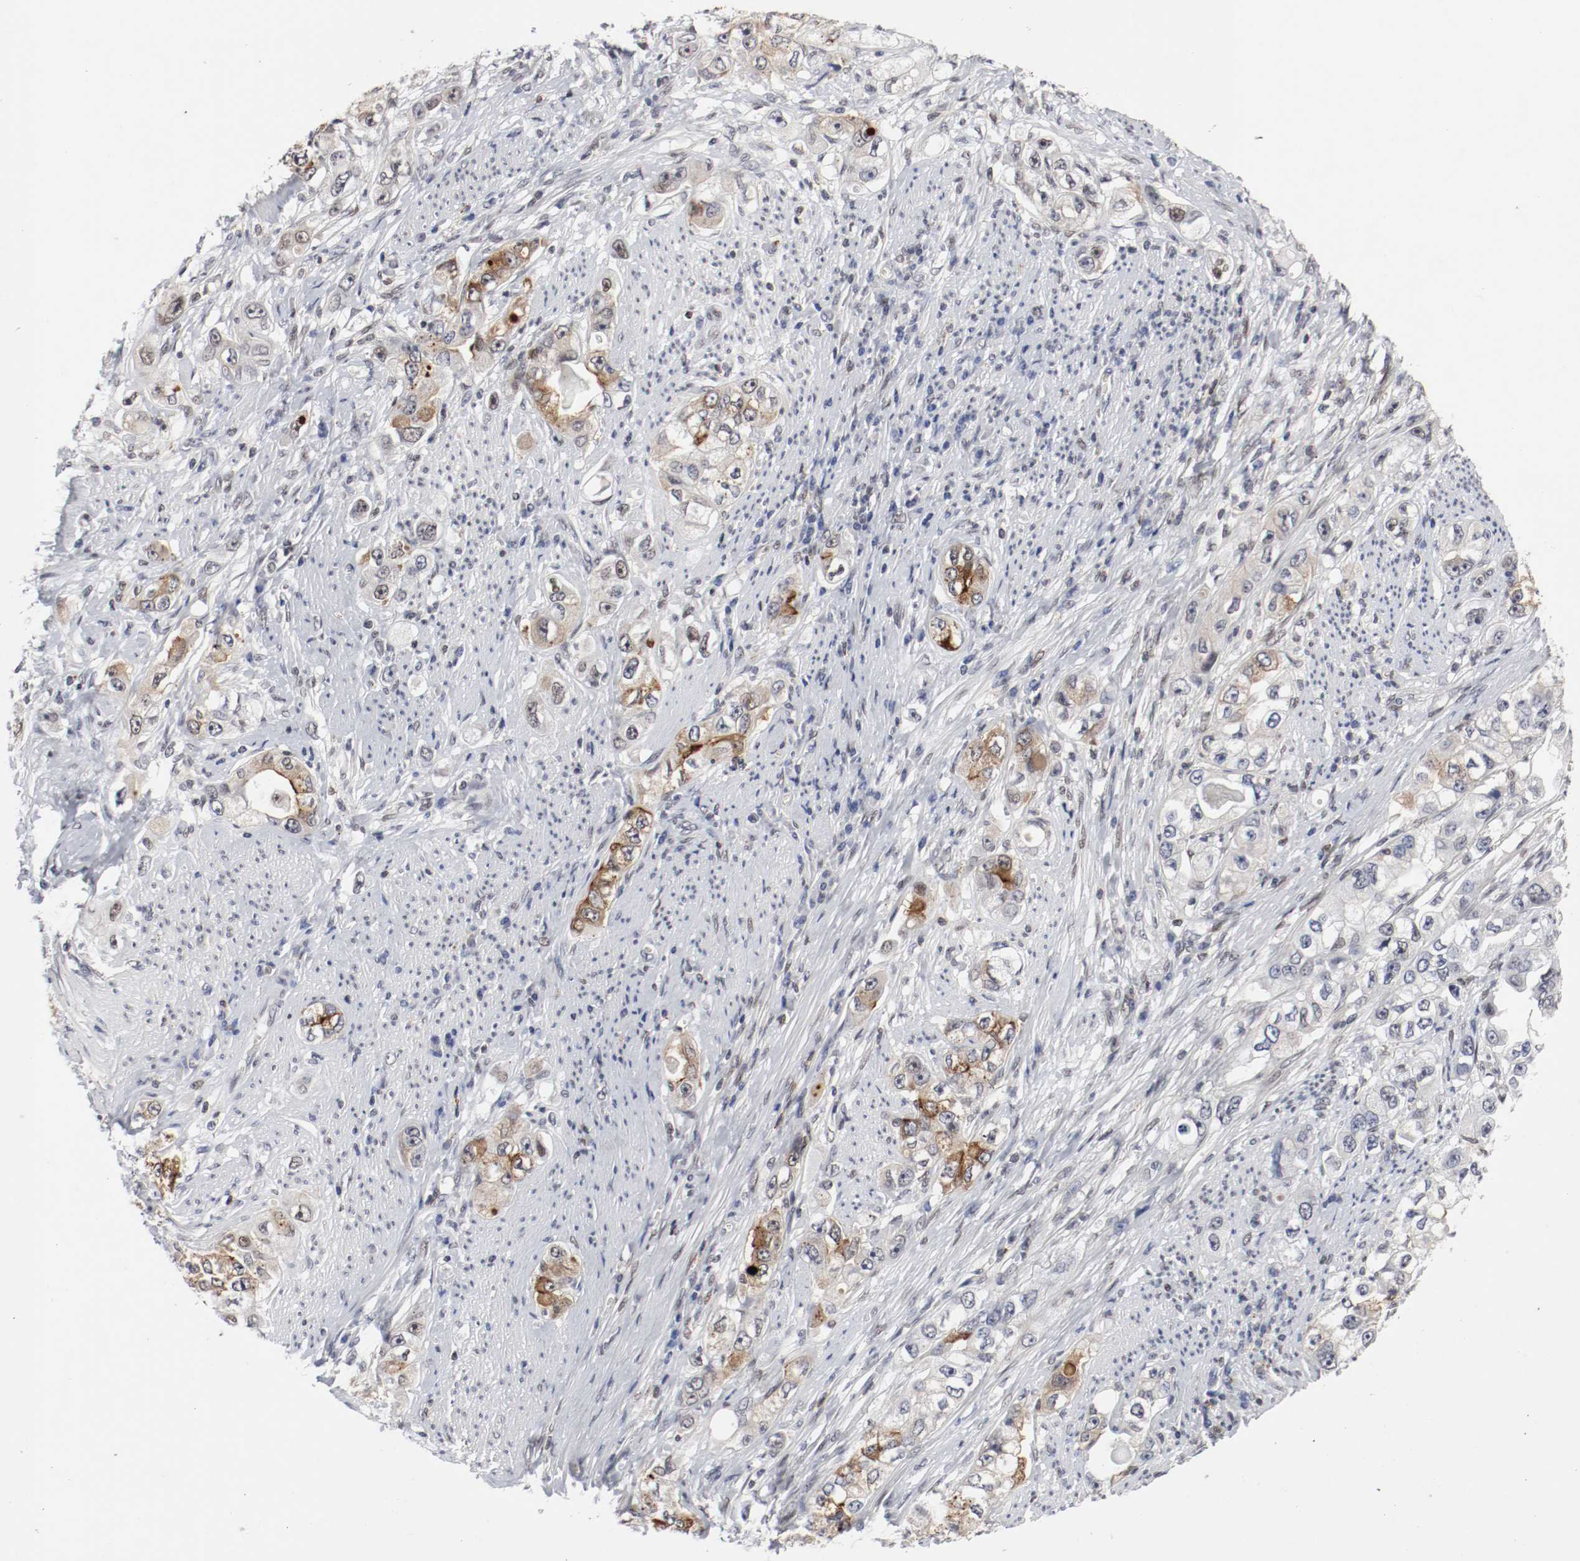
{"staining": {"intensity": "strong", "quantity": "<25%", "location": "cytoplasmic/membranous"}, "tissue": "stomach cancer", "cell_type": "Tumor cells", "image_type": "cancer", "snomed": [{"axis": "morphology", "description": "Adenocarcinoma, NOS"}, {"axis": "topography", "description": "Stomach, lower"}], "caption": "A photomicrograph of adenocarcinoma (stomach) stained for a protein shows strong cytoplasmic/membranous brown staining in tumor cells. The staining is performed using DAB (3,3'-diaminobenzidine) brown chromogen to label protein expression. The nuclei are counter-stained blue using hematoxylin.", "gene": "JUND", "patient": {"sex": "female", "age": 93}}